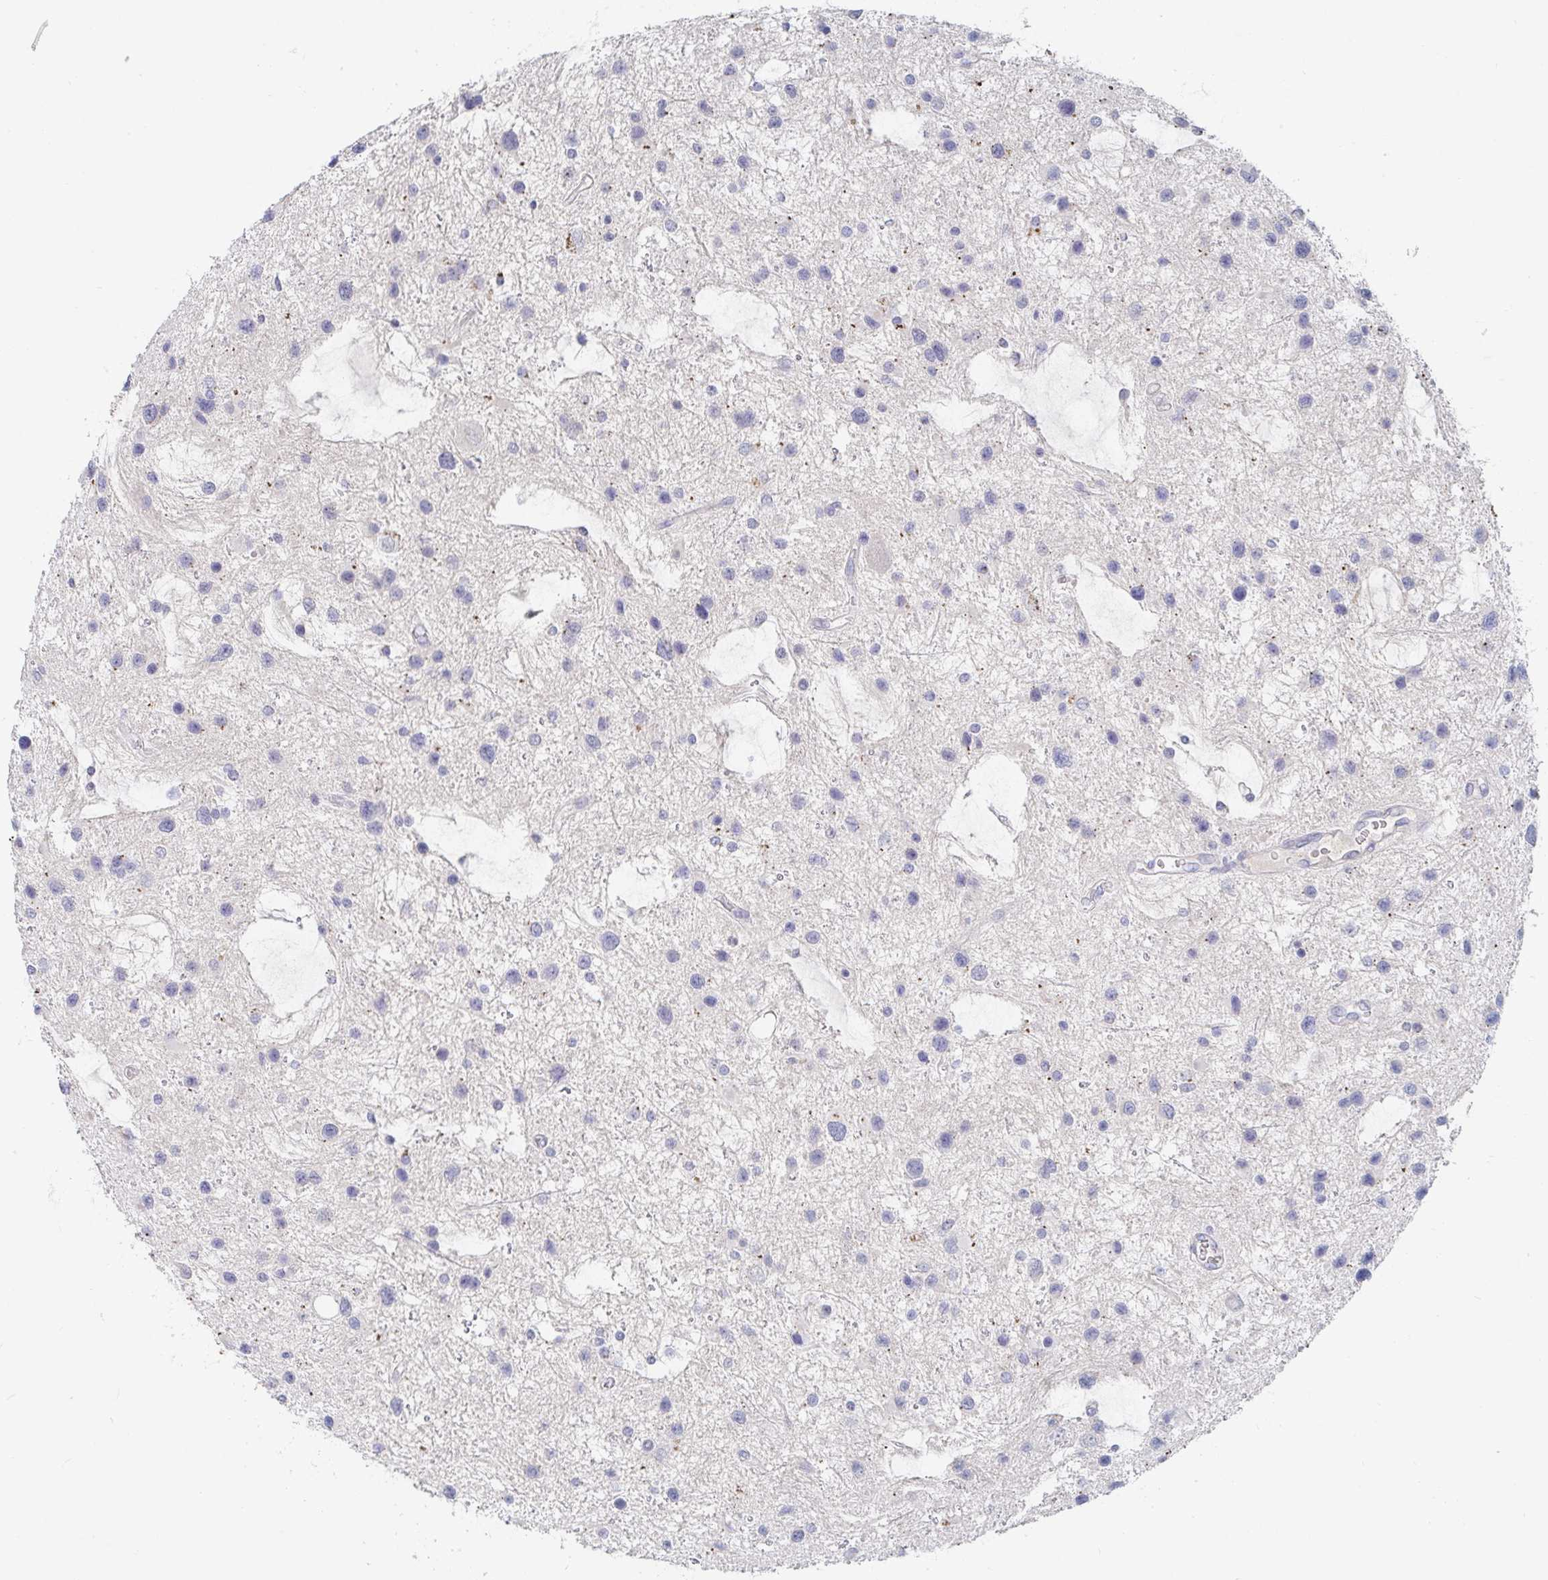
{"staining": {"intensity": "negative", "quantity": "none", "location": "none"}, "tissue": "glioma", "cell_type": "Tumor cells", "image_type": "cancer", "snomed": [{"axis": "morphology", "description": "Glioma, malignant, Low grade"}, {"axis": "topography", "description": "Brain"}], "caption": "This is an IHC histopathology image of human glioma. There is no staining in tumor cells.", "gene": "ZNF430", "patient": {"sex": "female", "age": 32}}